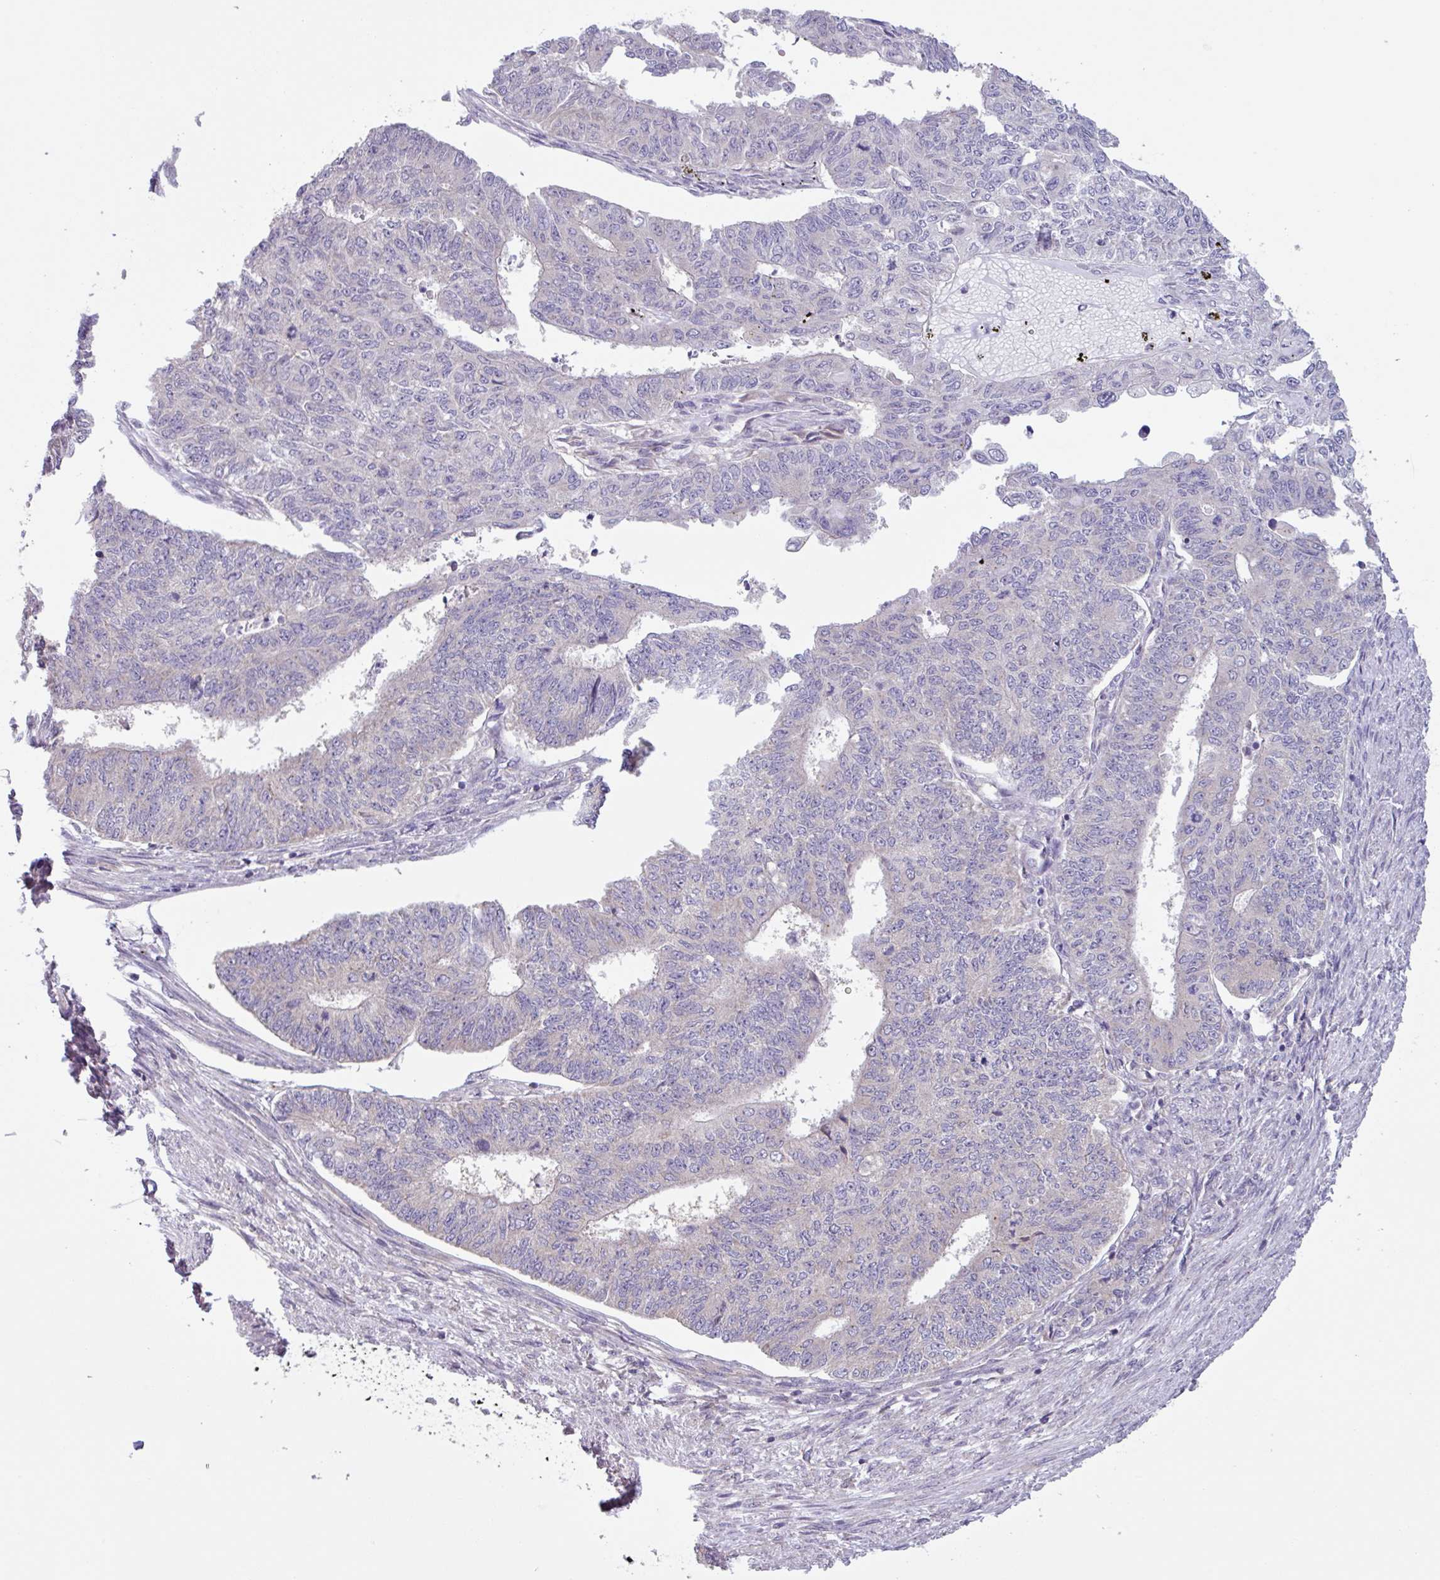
{"staining": {"intensity": "negative", "quantity": "none", "location": "none"}, "tissue": "endometrial cancer", "cell_type": "Tumor cells", "image_type": "cancer", "snomed": [{"axis": "morphology", "description": "Adenocarcinoma, NOS"}, {"axis": "topography", "description": "Endometrium"}], "caption": "Endometrial cancer (adenocarcinoma) was stained to show a protein in brown. There is no significant staining in tumor cells. (DAB (3,3'-diaminobenzidine) immunohistochemistry (IHC), high magnification).", "gene": "C20orf27", "patient": {"sex": "female", "age": 32}}